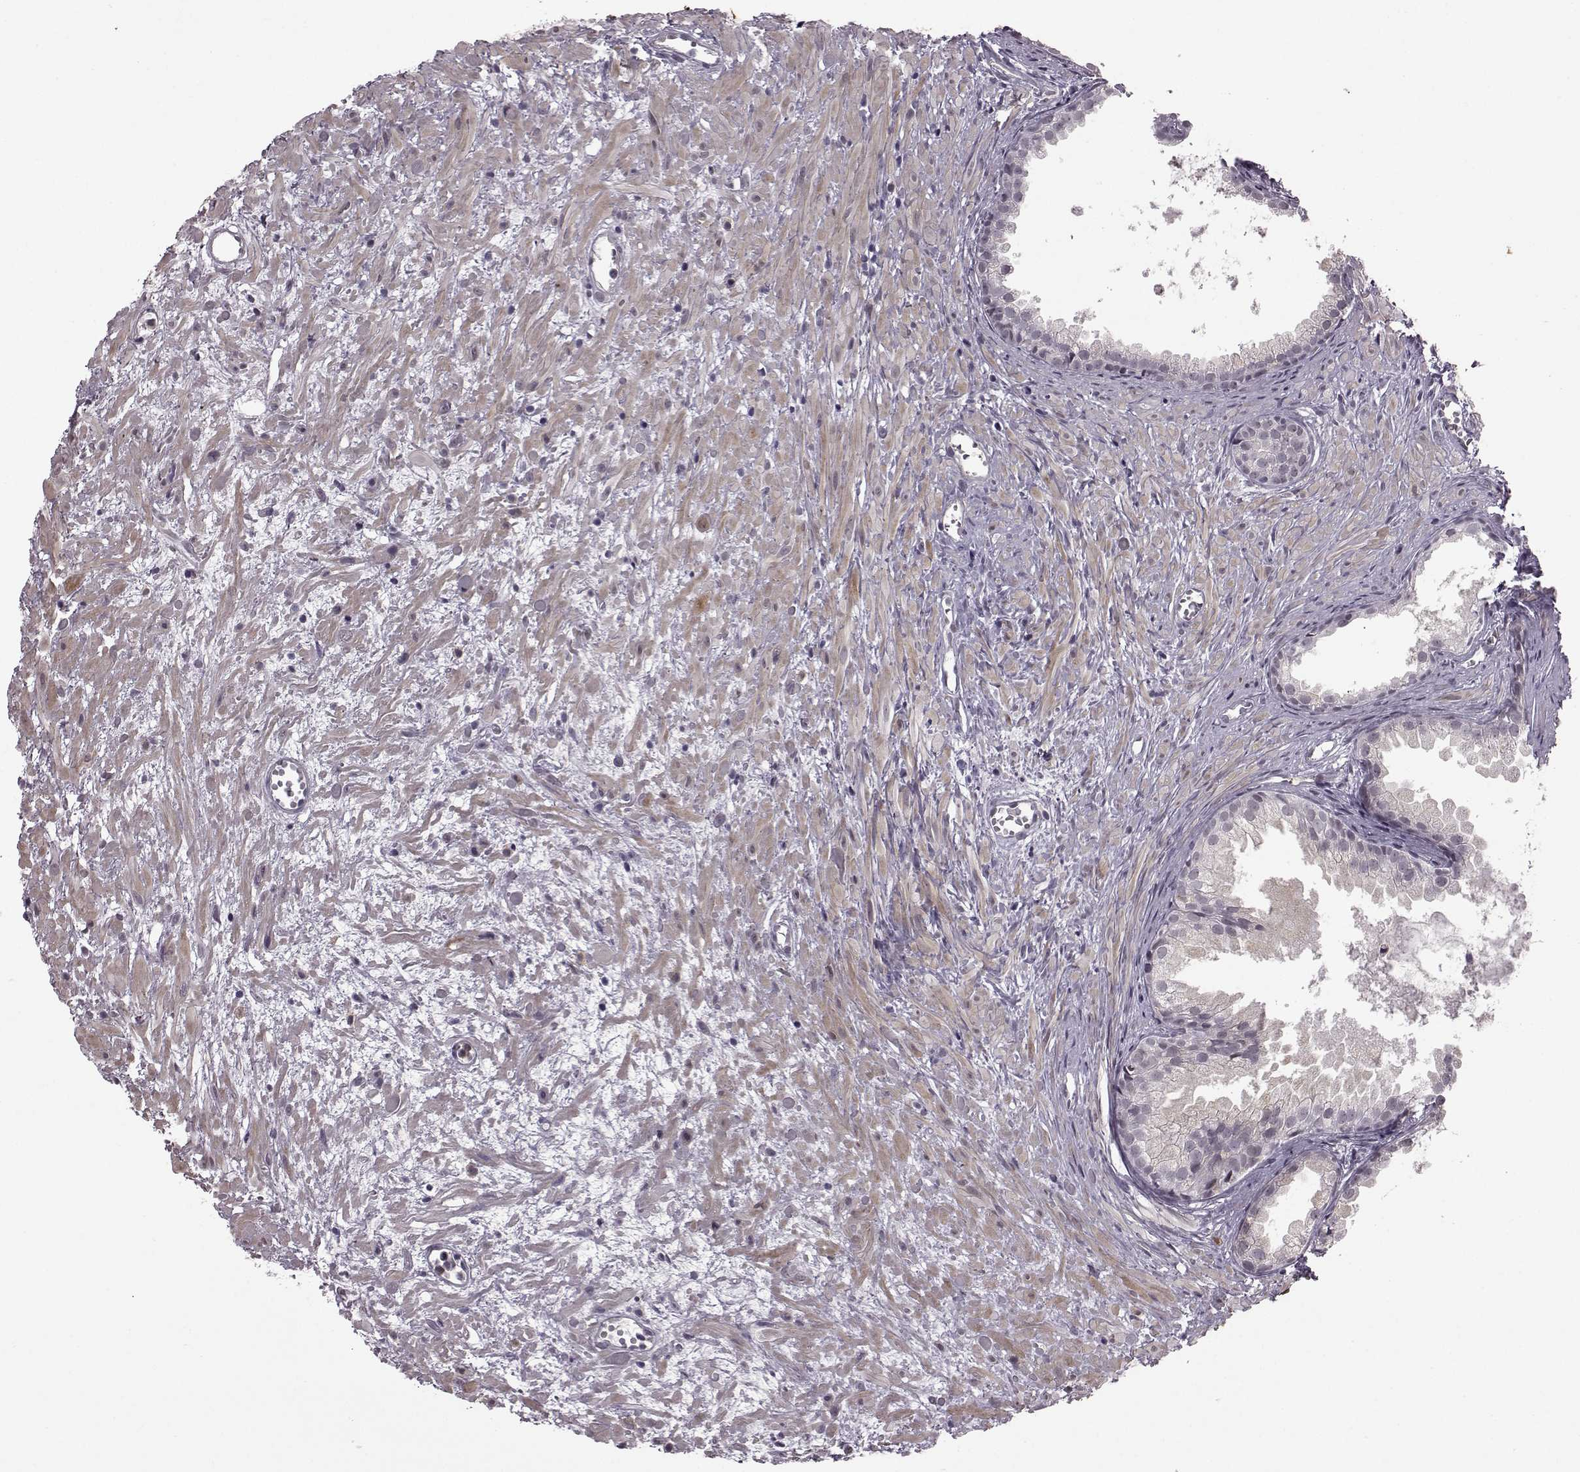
{"staining": {"intensity": "negative", "quantity": "none", "location": "none"}, "tissue": "prostate cancer", "cell_type": "Tumor cells", "image_type": "cancer", "snomed": [{"axis": "morphology", "description": "Adenocarcinoma, High grade"}, {"axis": "topography", "description": "Prostate"}], "caption": "The histopathology image displays no staining of tumor cells in prostate cancer.", "gene": "SLC28A2", "patient": {"sex": "male", "age": 79}}